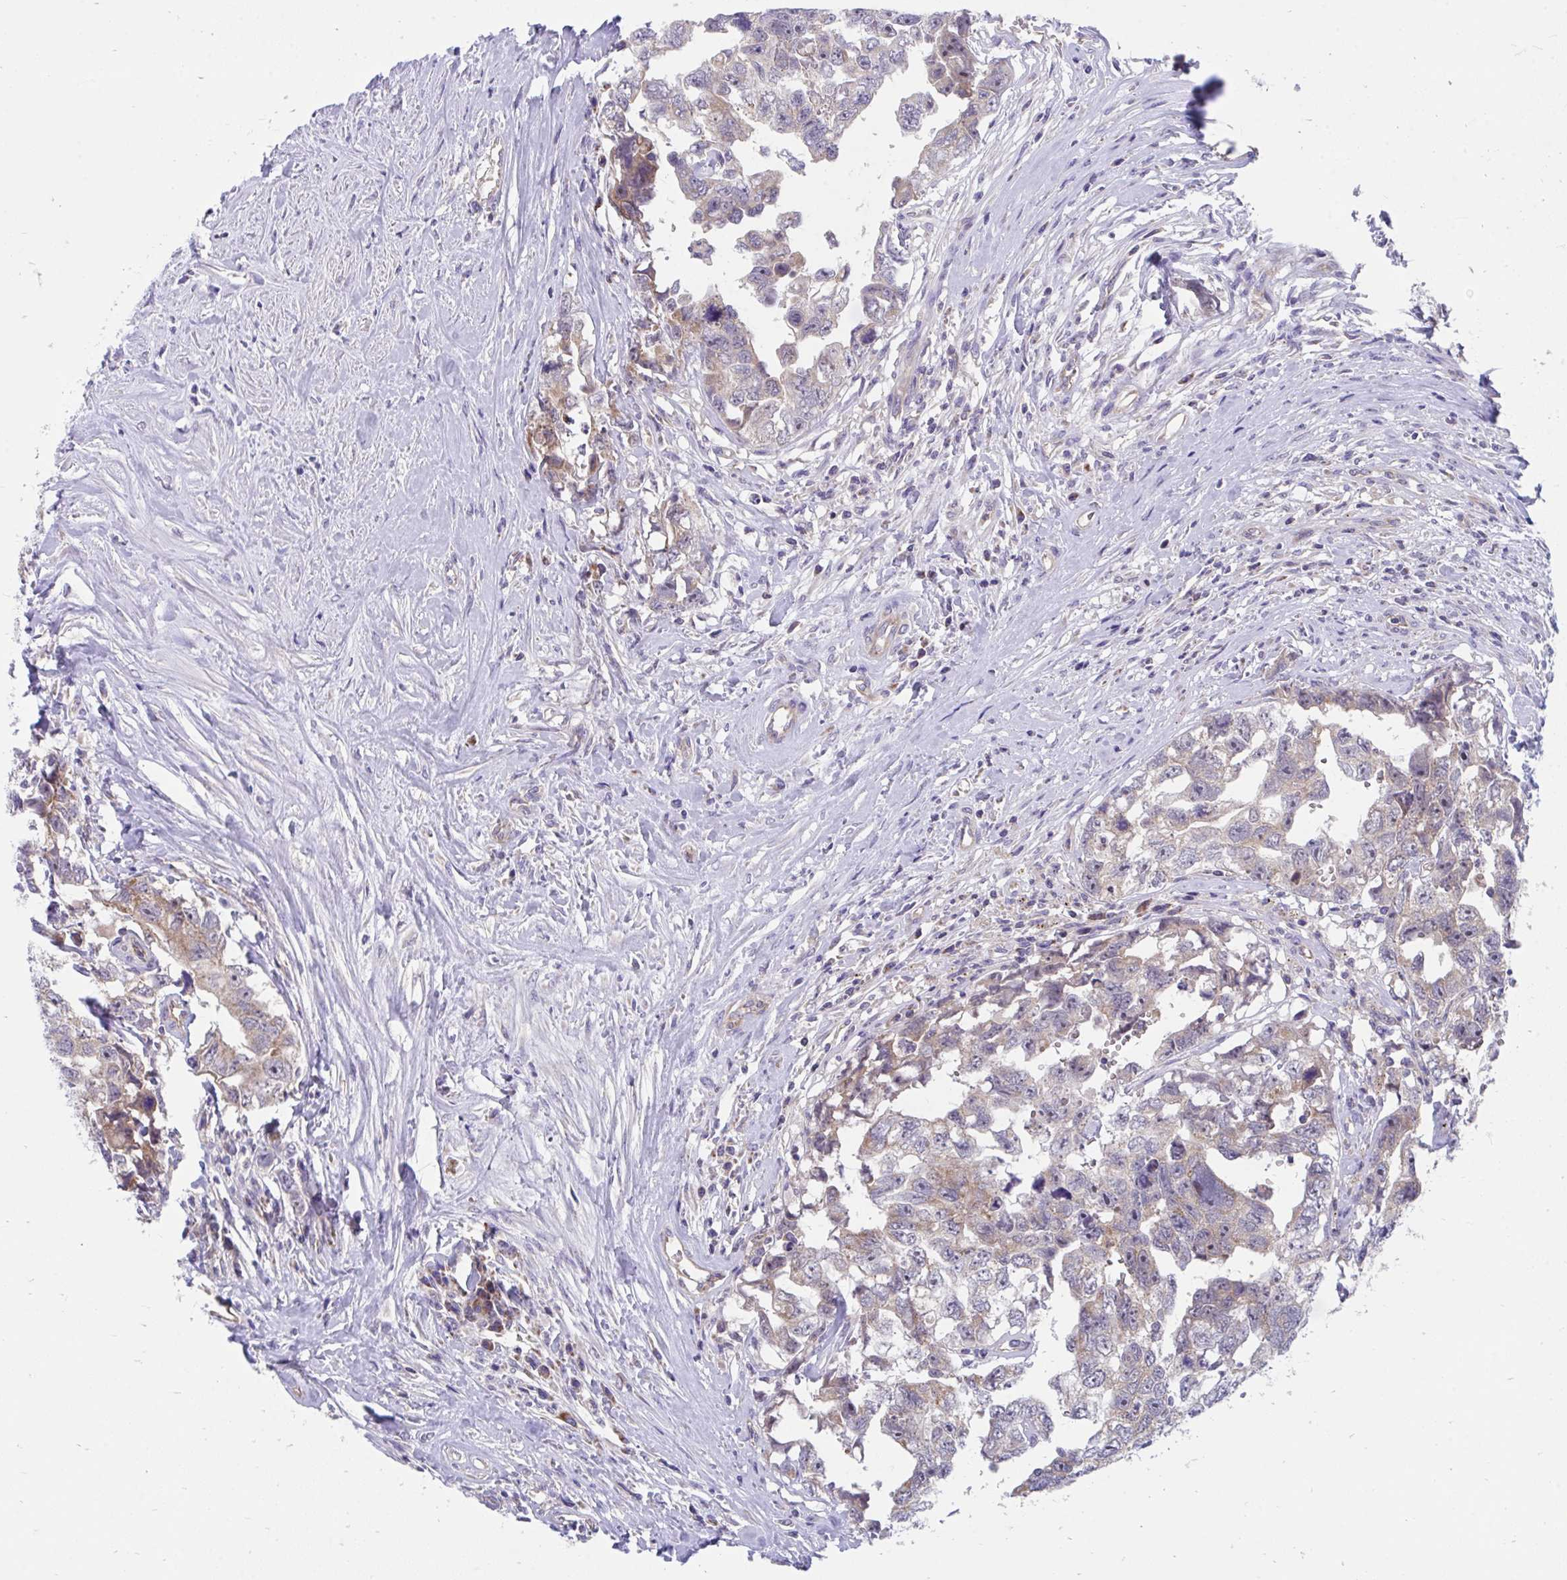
{"staining": {"intensity": "moderate", "quantity": ">75%", "location": "cytoplasmic/membranous"}, "tissue": "testis cancer", "cell_type": "Tumor cells", "image_type": "cancer", "snomed": [{"axis": "morphology", "description": "Carcinoma, Embryonal, NOS"}, {"axis": "topography", "description": "Testis"}], "caption": "Immunohistochemistry staining of testis cancer (embryonal carcinoma), which displays medium levels of moderate cytoplasmic/membranous positivity in about >75% of tumor cells indicating moderate cytoplasmic/membranous protein positivity. The staining was performed using DAB (brown) for protein detection and nuclei were counterstained in hematoxylin (blue).", "gene": "FHIP1B", "patient": {"sex": "male", "age": 22}}